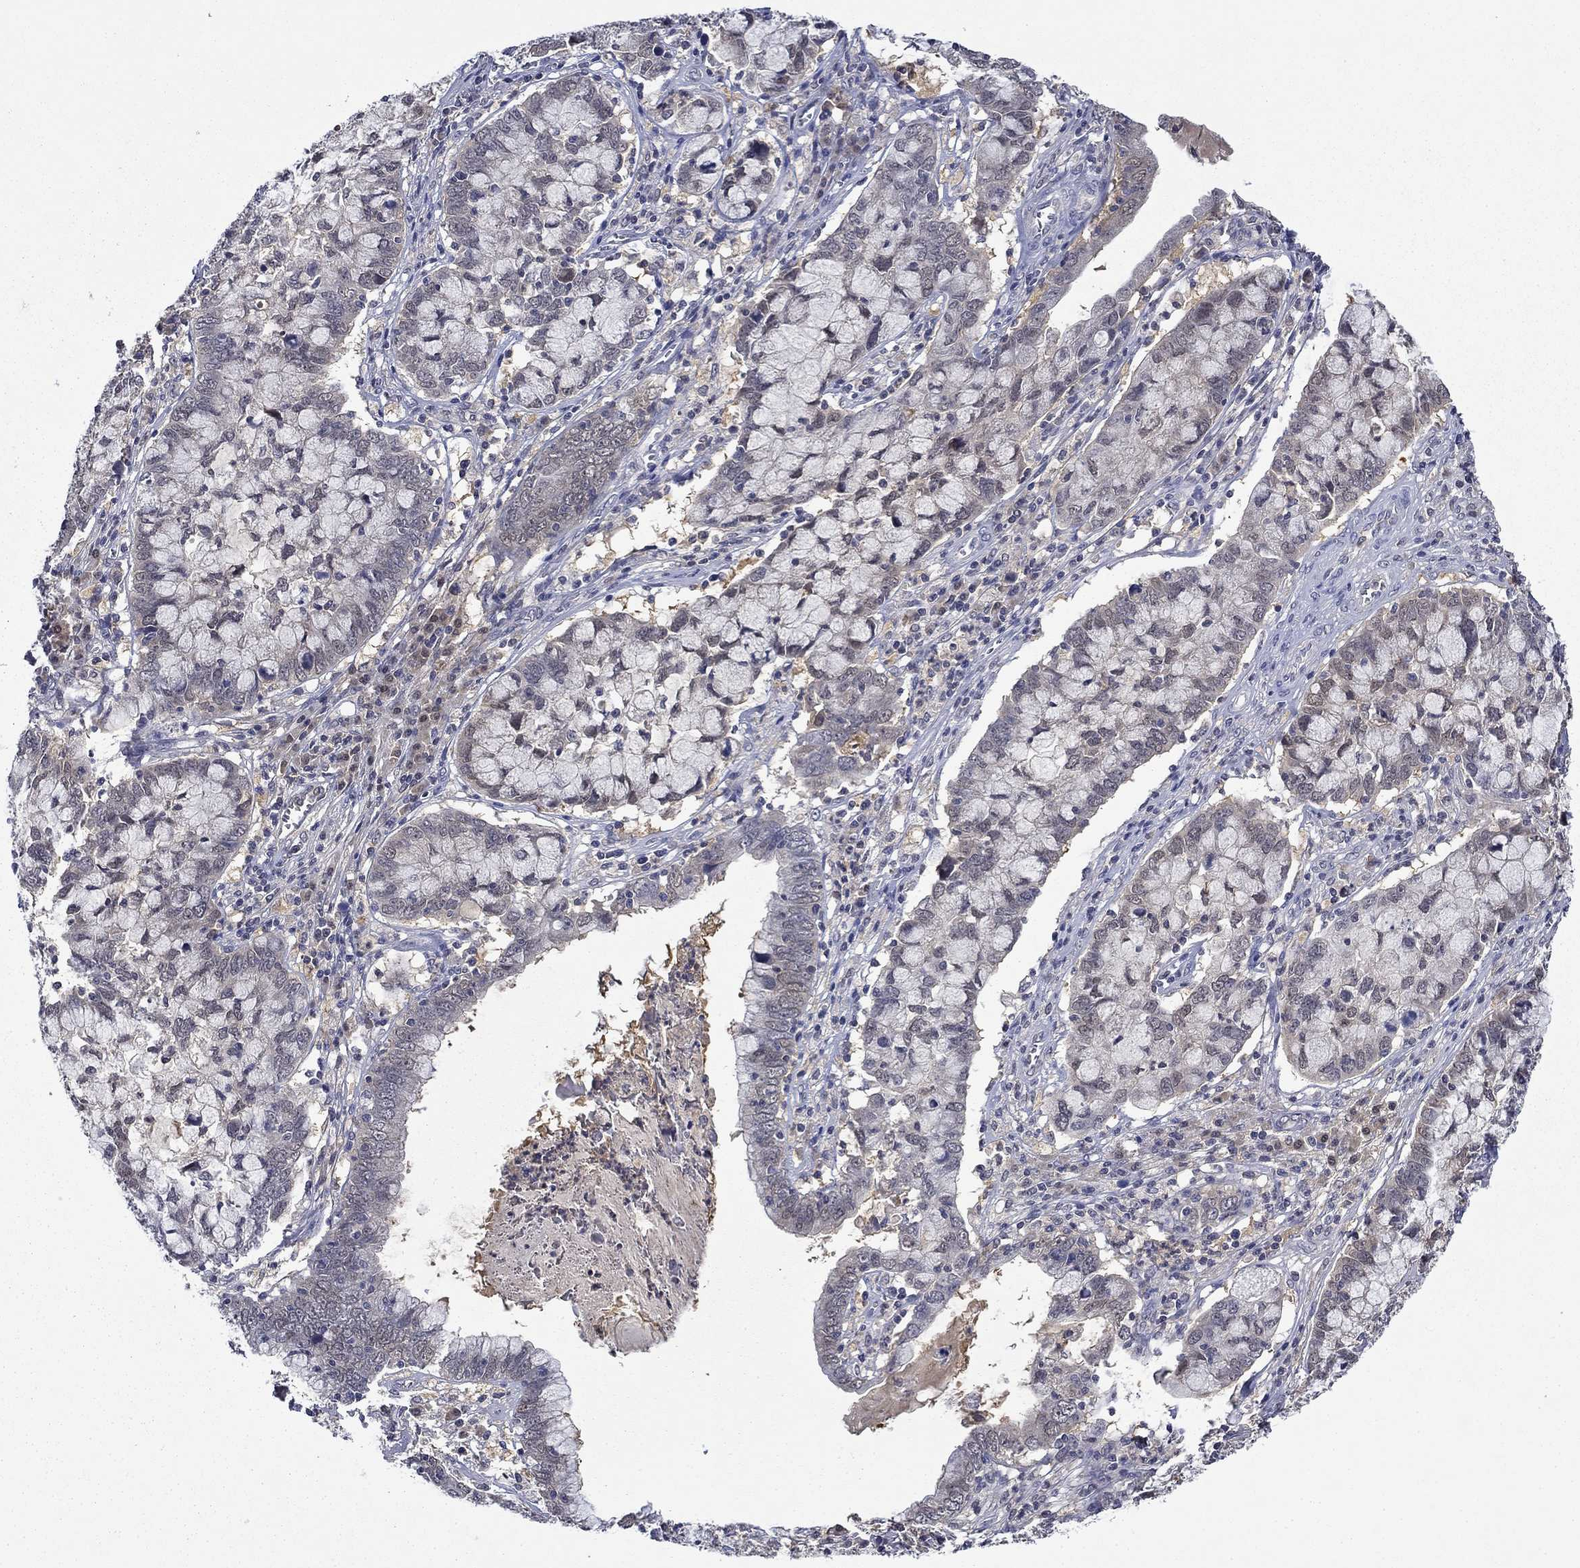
{"staining": {"intensity": "negative", "quantity": "none", "location": "none"}, "tissue": "cervical cancer", "cell_type": "Tumor cells", "image_type": "cancer", "snomed": [{"axis": "morphology", "description": "Adenocarcinoma, NOS"}, {"axis": "topography", "description": "Cervix"}], "caption": "Cervical adenocarcinoma stained for a protein using IHC exhibits no staining tumor cells.", "gene": "DDTL", "patient": {"sex": "female", "age": 40}}